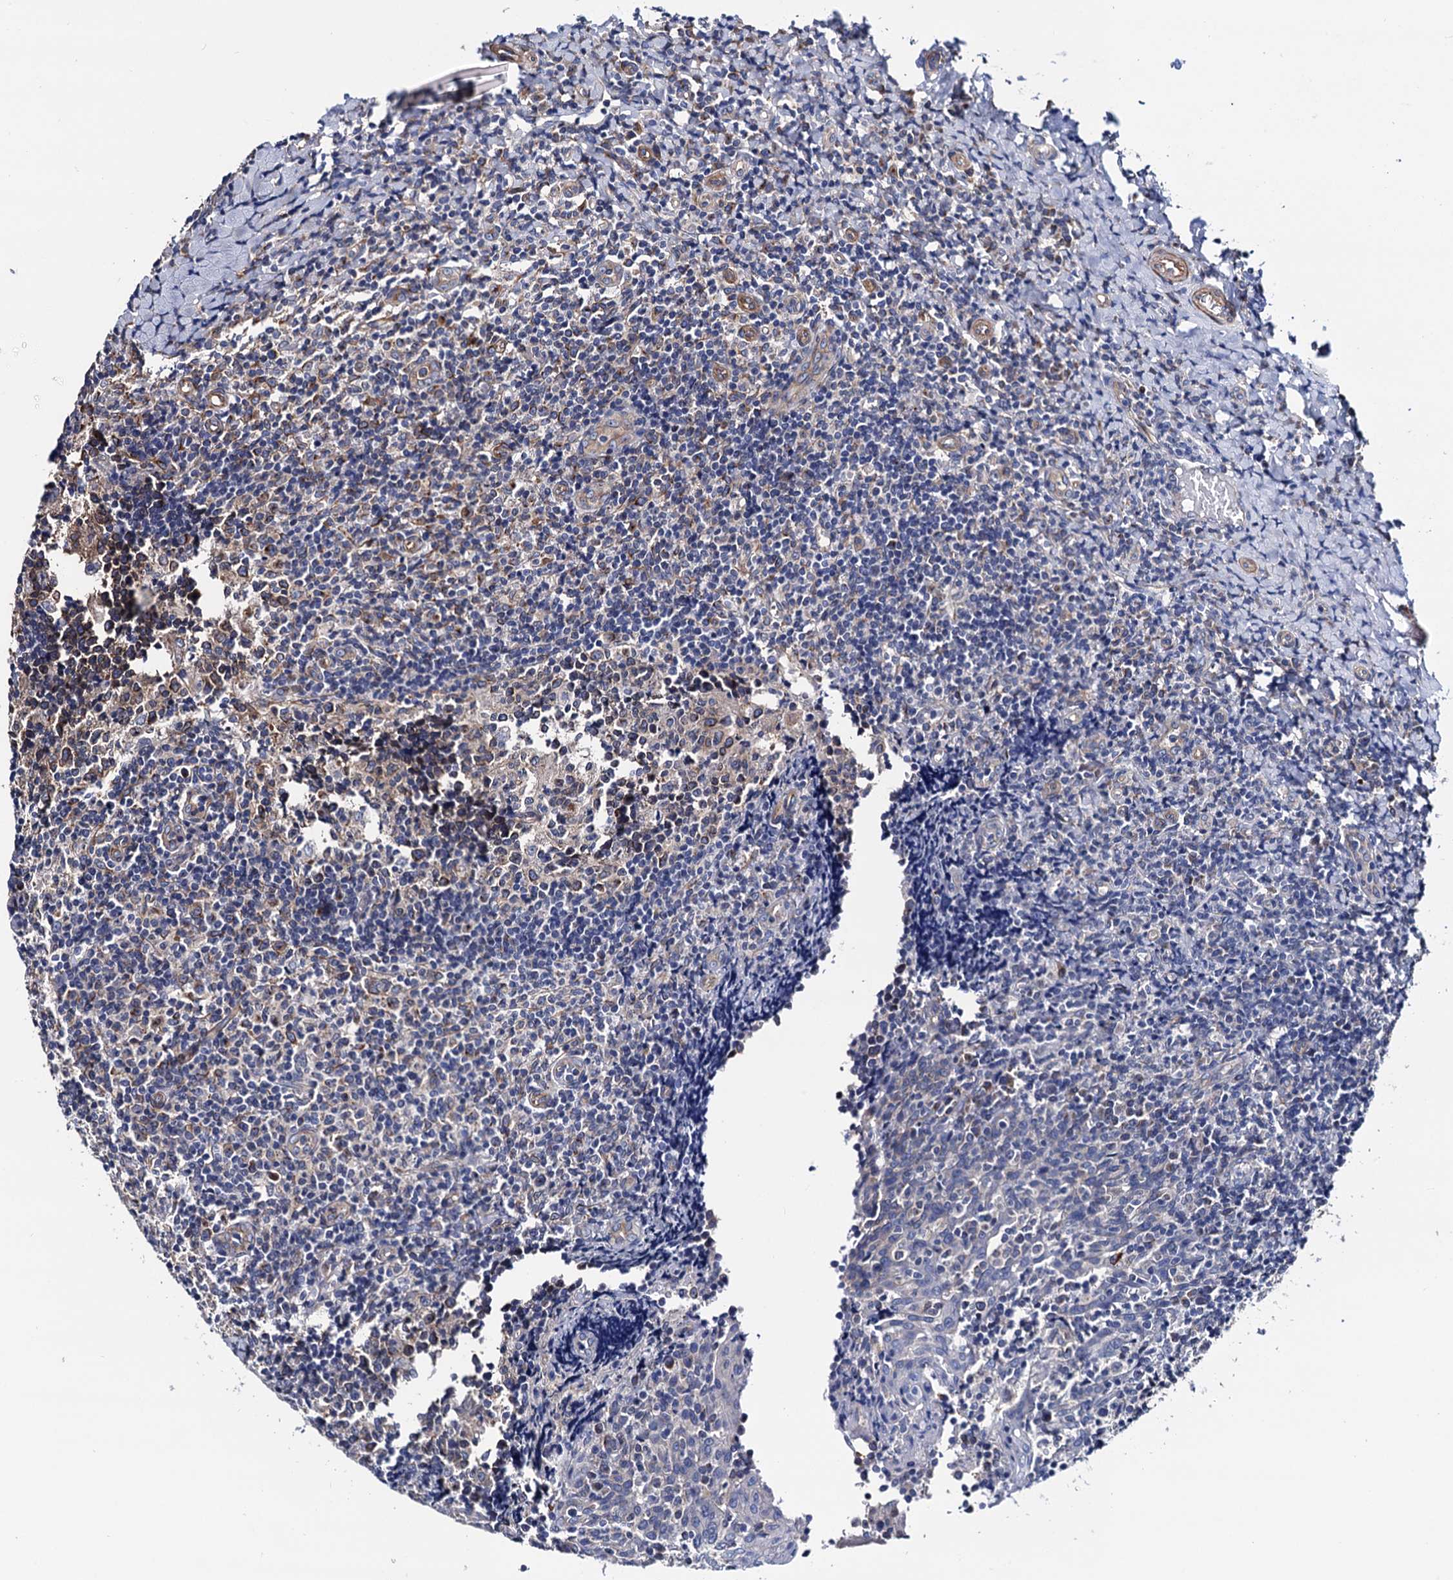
{"staining": {"intensity": "negative", "quantity": "none", "location": "none"}, "tissue": "tonsil", "cell_type": "Germinal center cells", "image_type": "normal", "snomed": [{"axis": "morphology", "description": "Normal tissue, NOS"}, {"axis": "topography", "description": "Tonsil"}], "caption": "This is a image of IHC staining of benign tonsil, which shows no positivity in germinal center cells.", "gene": "ZDHHC18", "patient": {"sex": "female", "age": 19}}